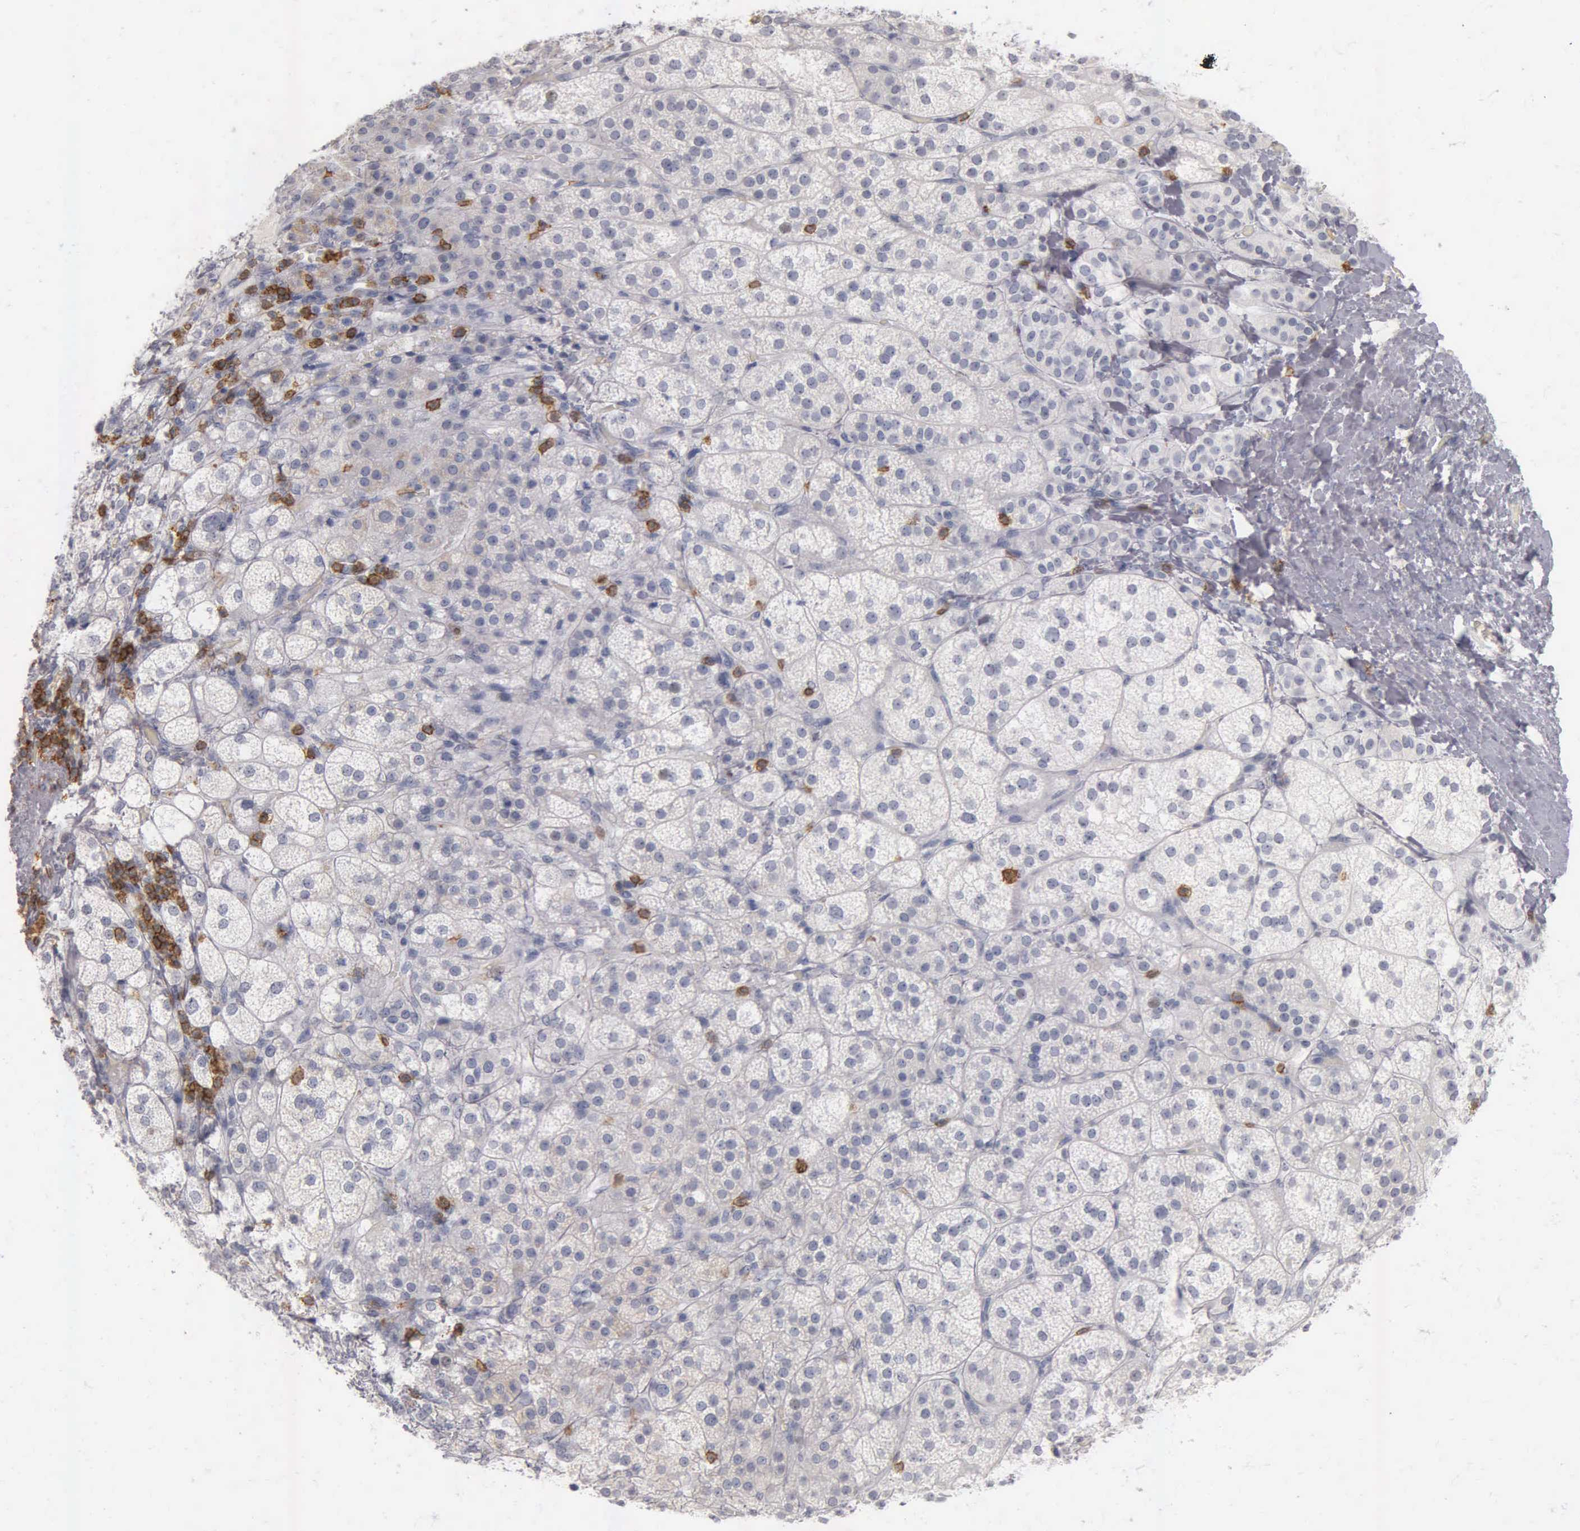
{"staining": {"intensity": "negative", "quantity": "none", "location": "none"}, "tissue": "adrenal gland", "cell_type": "Glandular cells", "image_type": "normal", "snomed": [{"axis": "morphology", "description": "Normal tissue, NOS"}, {"axis": "topography", "description": "Adrenal gland"}], "caption": "Protein analysis of benign adrenal gland reveals no significant staining in glandular cells. (Brightfield microscopy of DAB immunohistochemistry at high magnification).", "gene": "CD3E", "patient": {"sex": "female", "age": 60}}